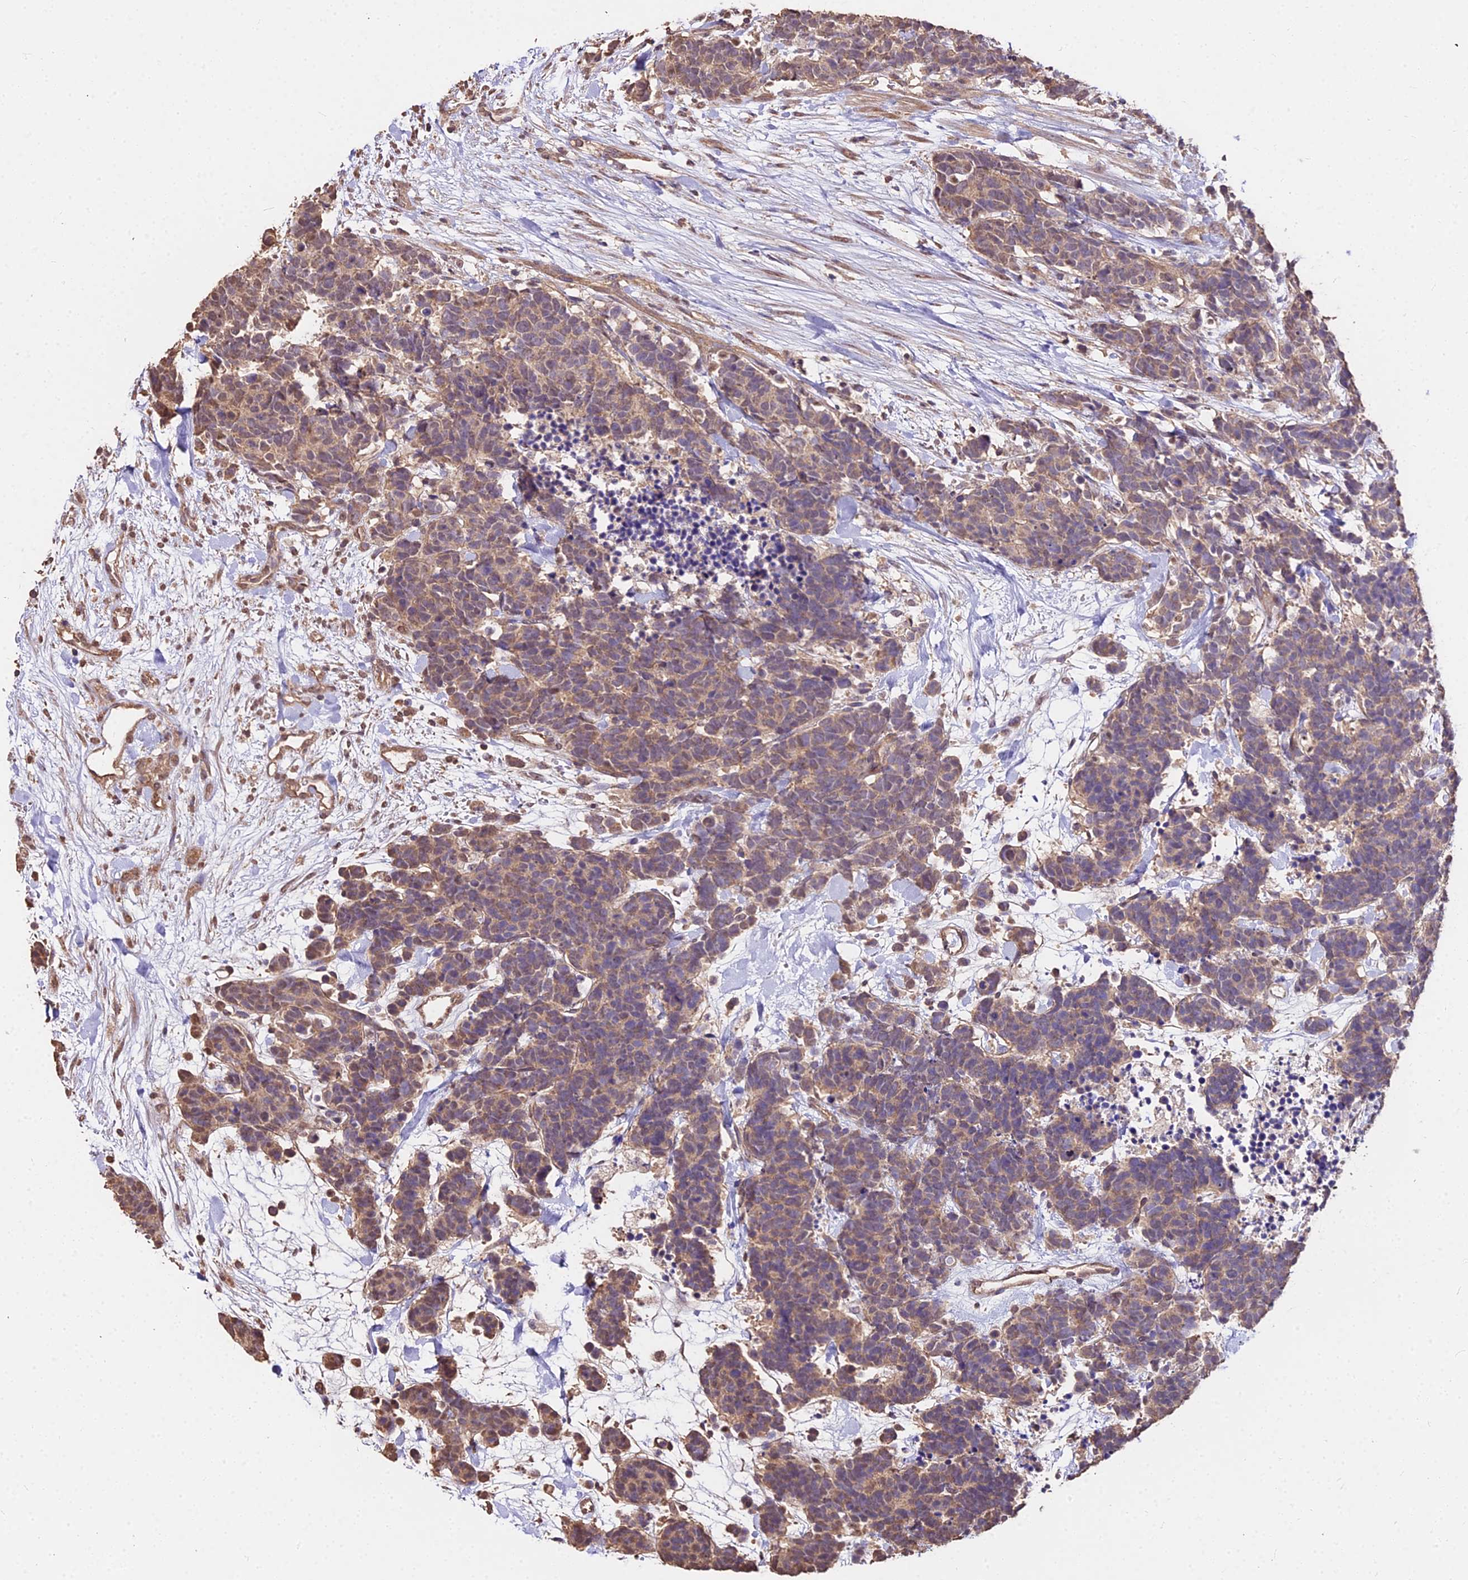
{"staining": {"intensity": "weak", "quantity": ">75%", "location": "cytoplasmic/membranous"}, "tissue": "carcinoid", "cell_type": "Tumor cells", "image_type": "cancer", "snomed": [{"axis": "morphology", "description": "Carcinoma, NOS"}, {"axis": "morphology", "description": "Carcinoid, malignant, NOS"}, {"axis": "topography", "description": "Prostate"}], "caption": "DAB immunohistochemical staining of carcinoid demonstrates weak cytoplasmic/membranous protein expression in approximately >75% of tumor cells.", "gene": "METTL13", "patient": {"sex": "male", "age": 57}}